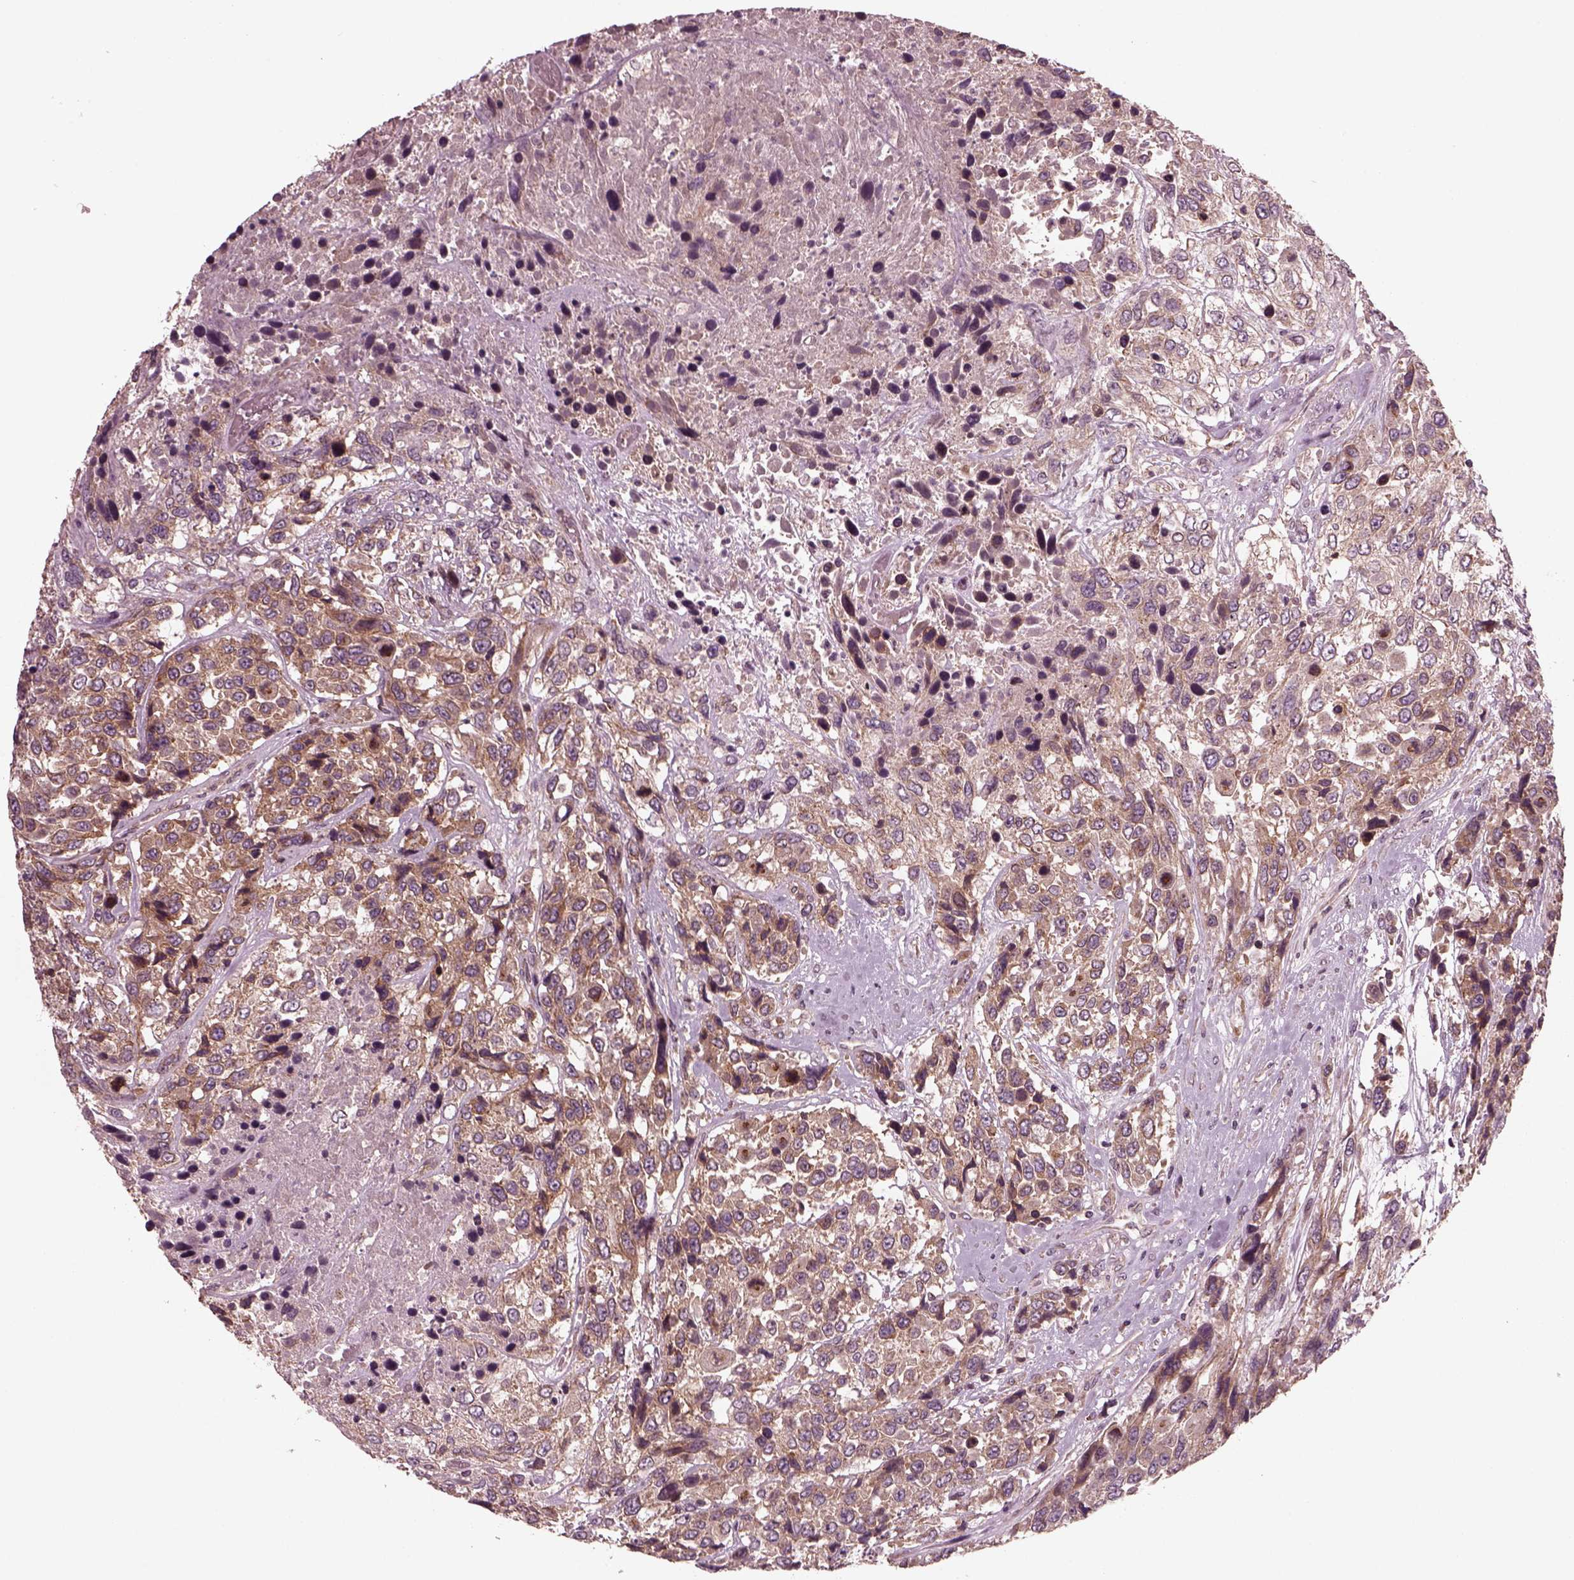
{"staining": {"intensity": "moderate", "quantity": ">75%", "location": "cytoplasmic/membranous"}, "tissue": "urothelial cancer", "cell_type": "Tumor cells", "image_type": "cancer", "snomed": [{"axis": "morphology", "description": "Urothelial carcinoma, High grade"}, {"axis": "topography", "description": "Urinary bladder"}], "caption": "Protein expression analysis of human high-grade urothelial carcinoma reveals moderate cytoplasmic/membranous positivity in approximately >75% of tumor cells.", "gene": "TUBG1", "patient": {"sex": "female", "age": 70}}